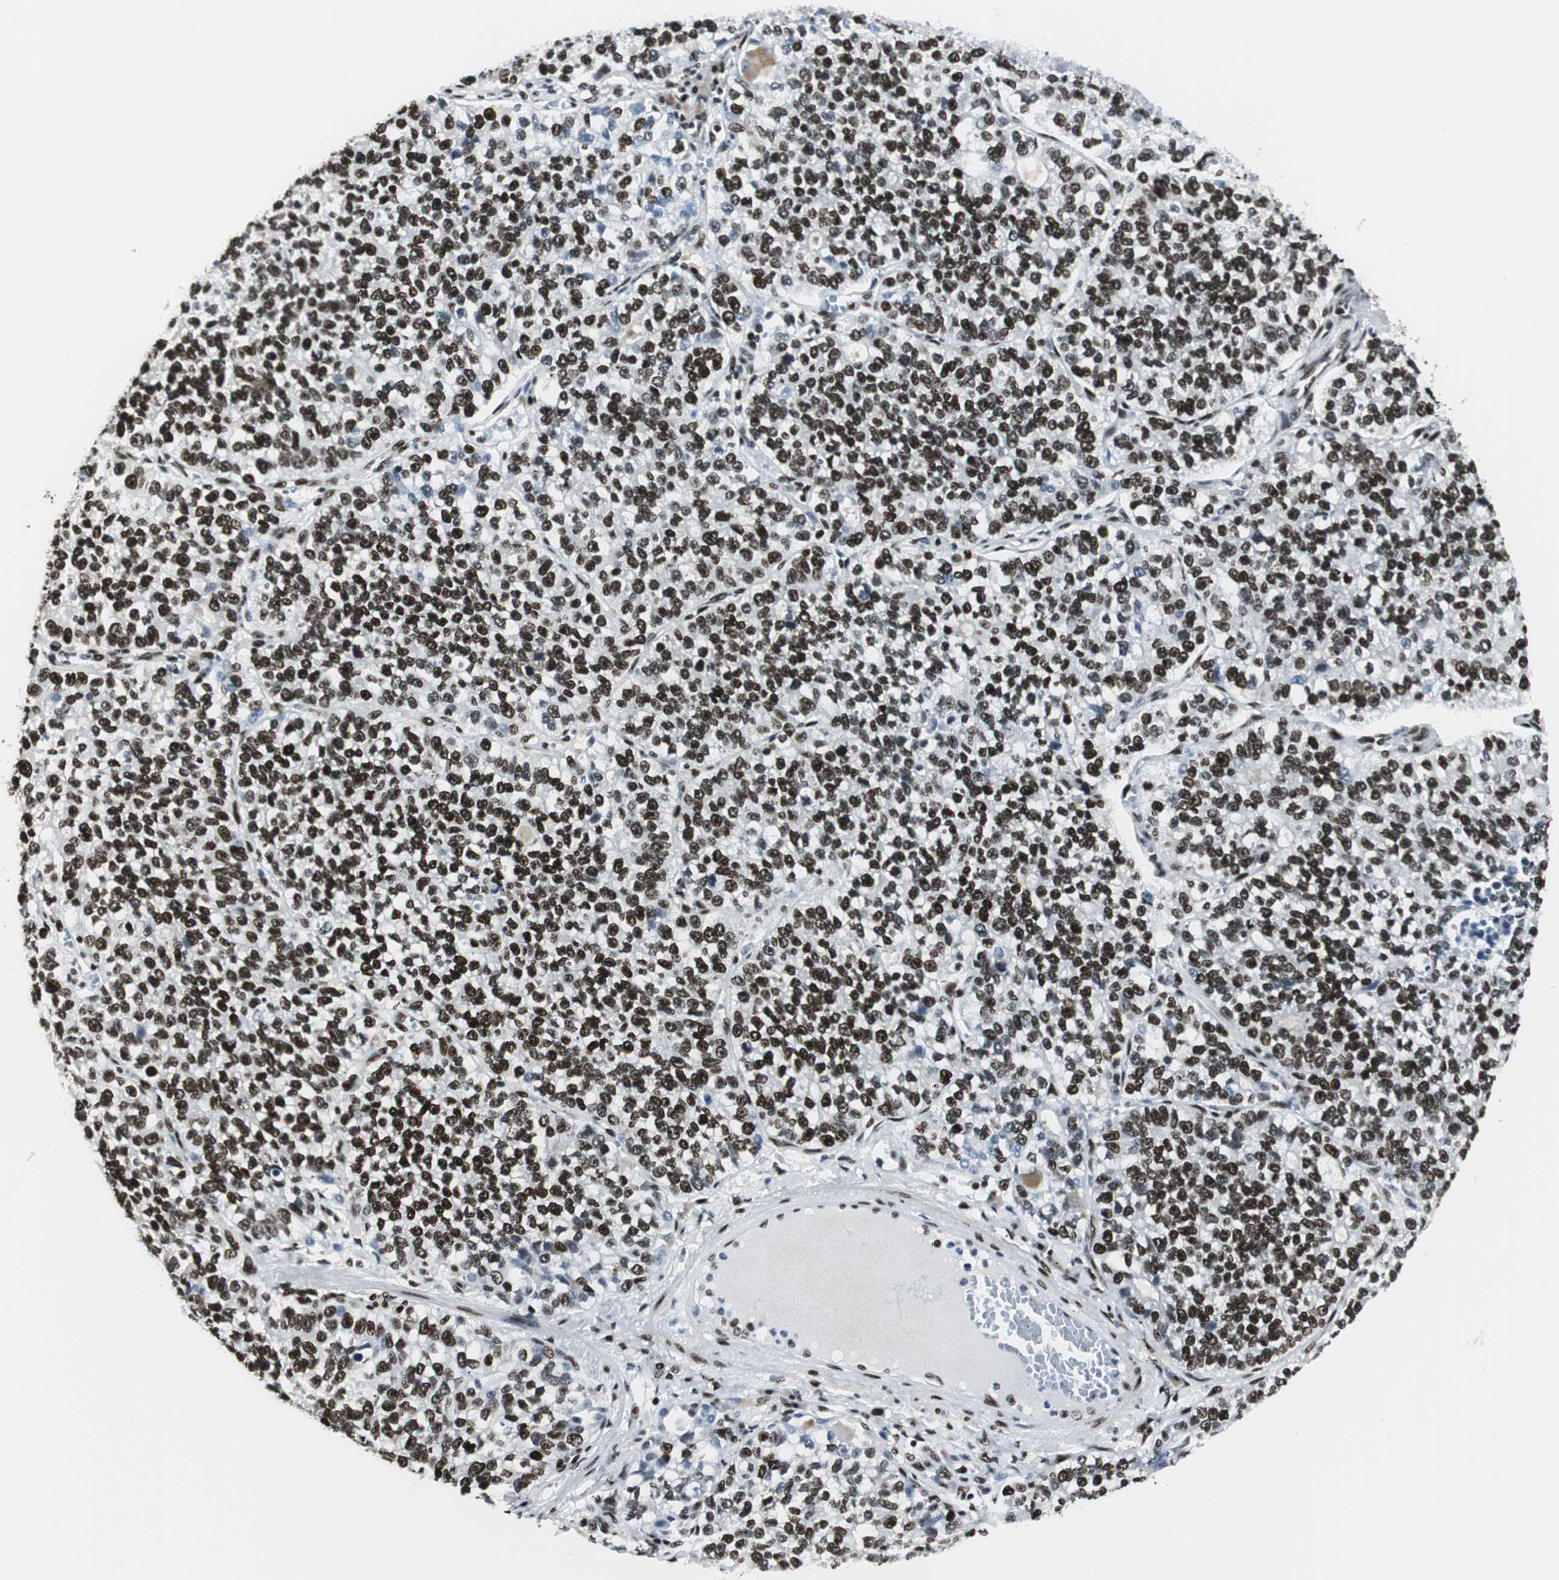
{"staining": {"intensity": "strong", "quantity": "25%-75%", "location": "nuclear"}, "tissue": "lung cancer", "cell_type": "Tumor cells", "image_type": "cancer", "snomed": [{"axis": "morphology", "description": "Adenocarcinoma, NOS"}, {"axis": "topography", "description": "Lung"}], "caption": "Lung adenocarcinoma tissue demonstrates strong nuclear expression in about 25%-75% of tumor cells, visualized by immunohistochemistry.", "gene": "MEF2D", "patient": {"sex": "male", "age": 49}}